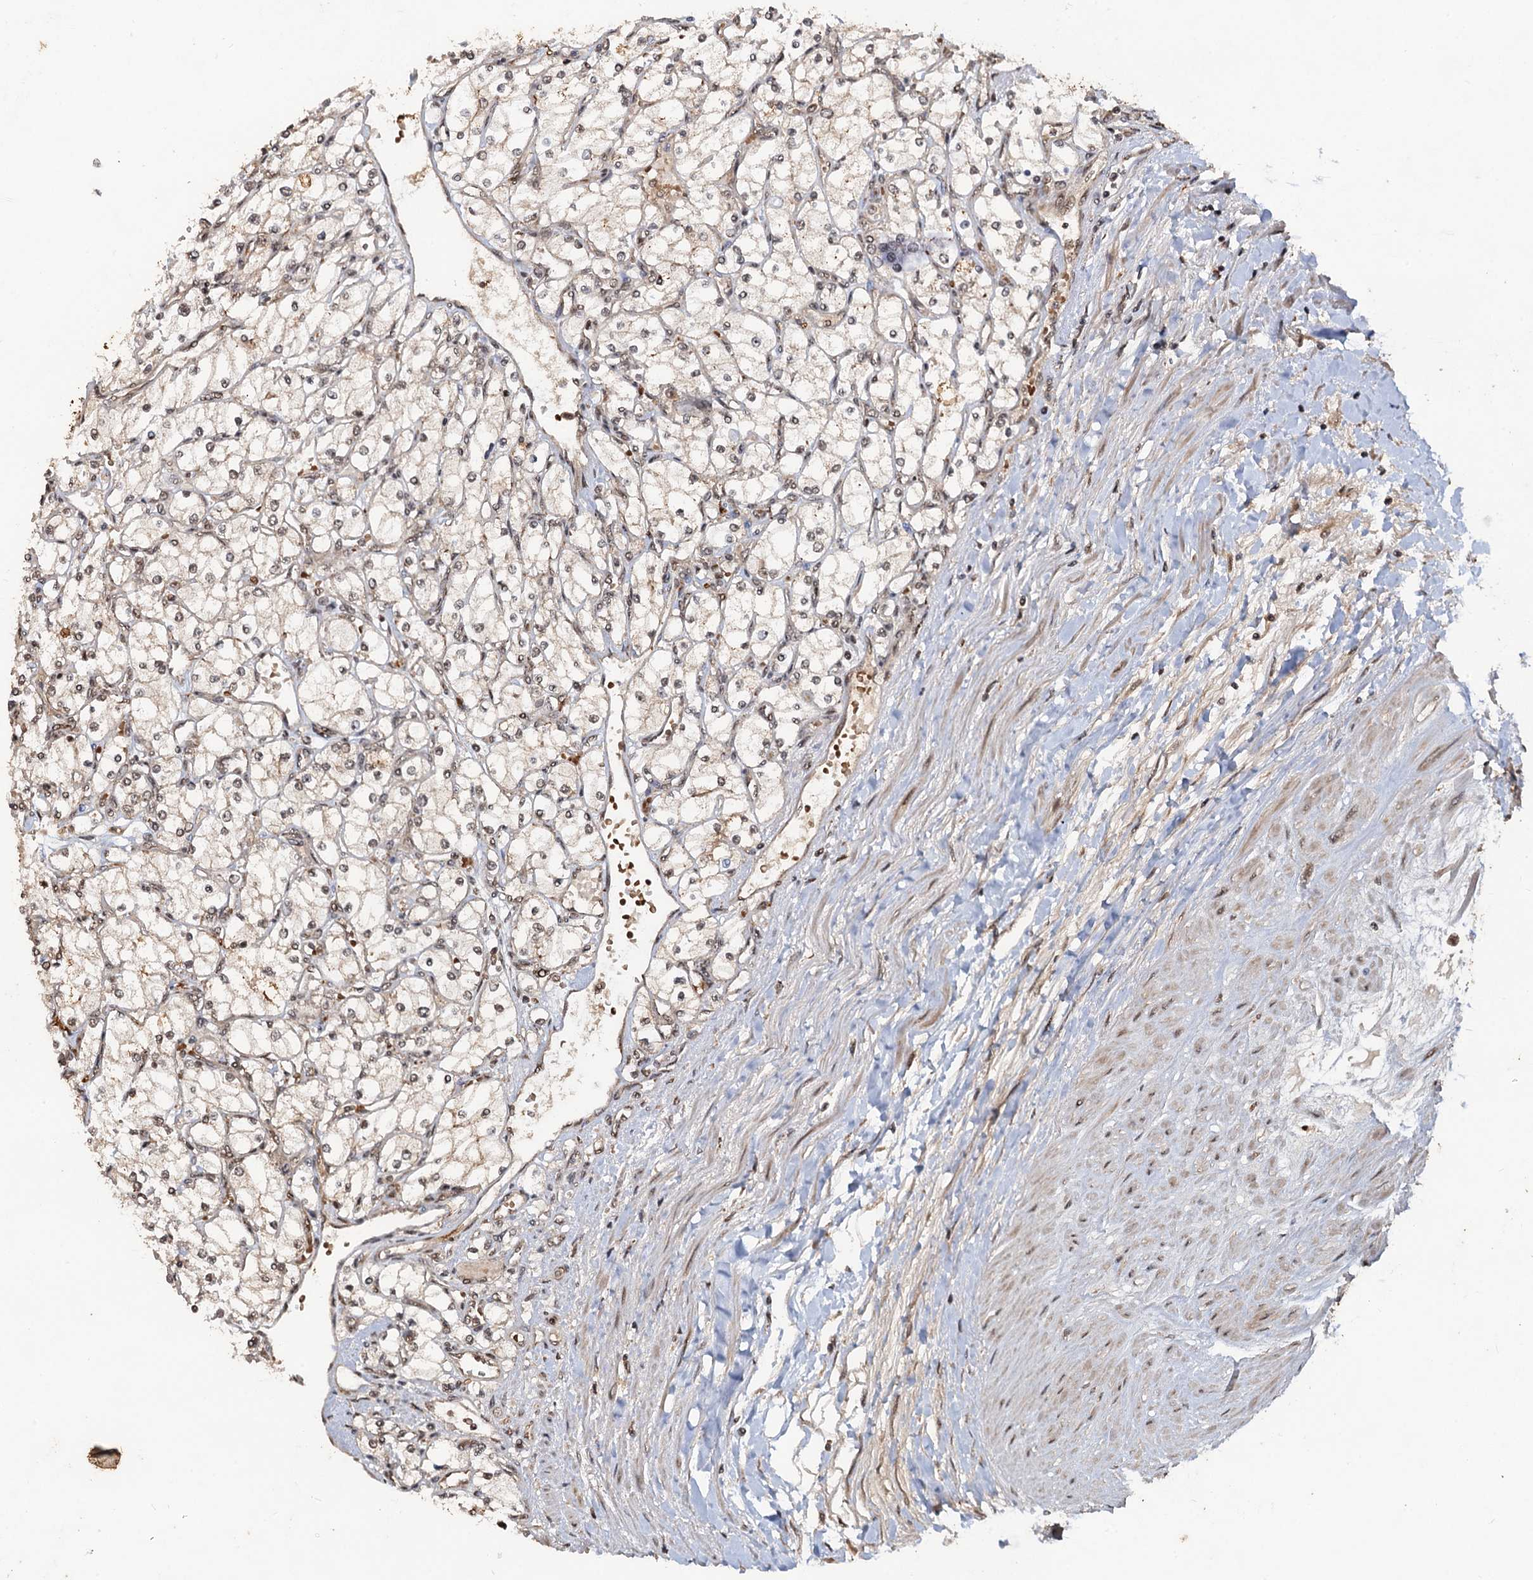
{"staining": {"intensity": "weak", "quantity": "<25%", "location": "nuclear"}, "tissue": "renal cancer", "cell_type": "Tumor cells", "image_type": "cancer", "snomed": [{"axis": "morphology", "description": "Adenocarcinoma, NOS"}, {"axis": "topography", "description": "Kidney"}], "caption": "Tumor cells are negative for protein expression in human renal cancer (adenocarcinoma).", "gene": "REP15", "patient": {"sex": "male", "age": 80}}